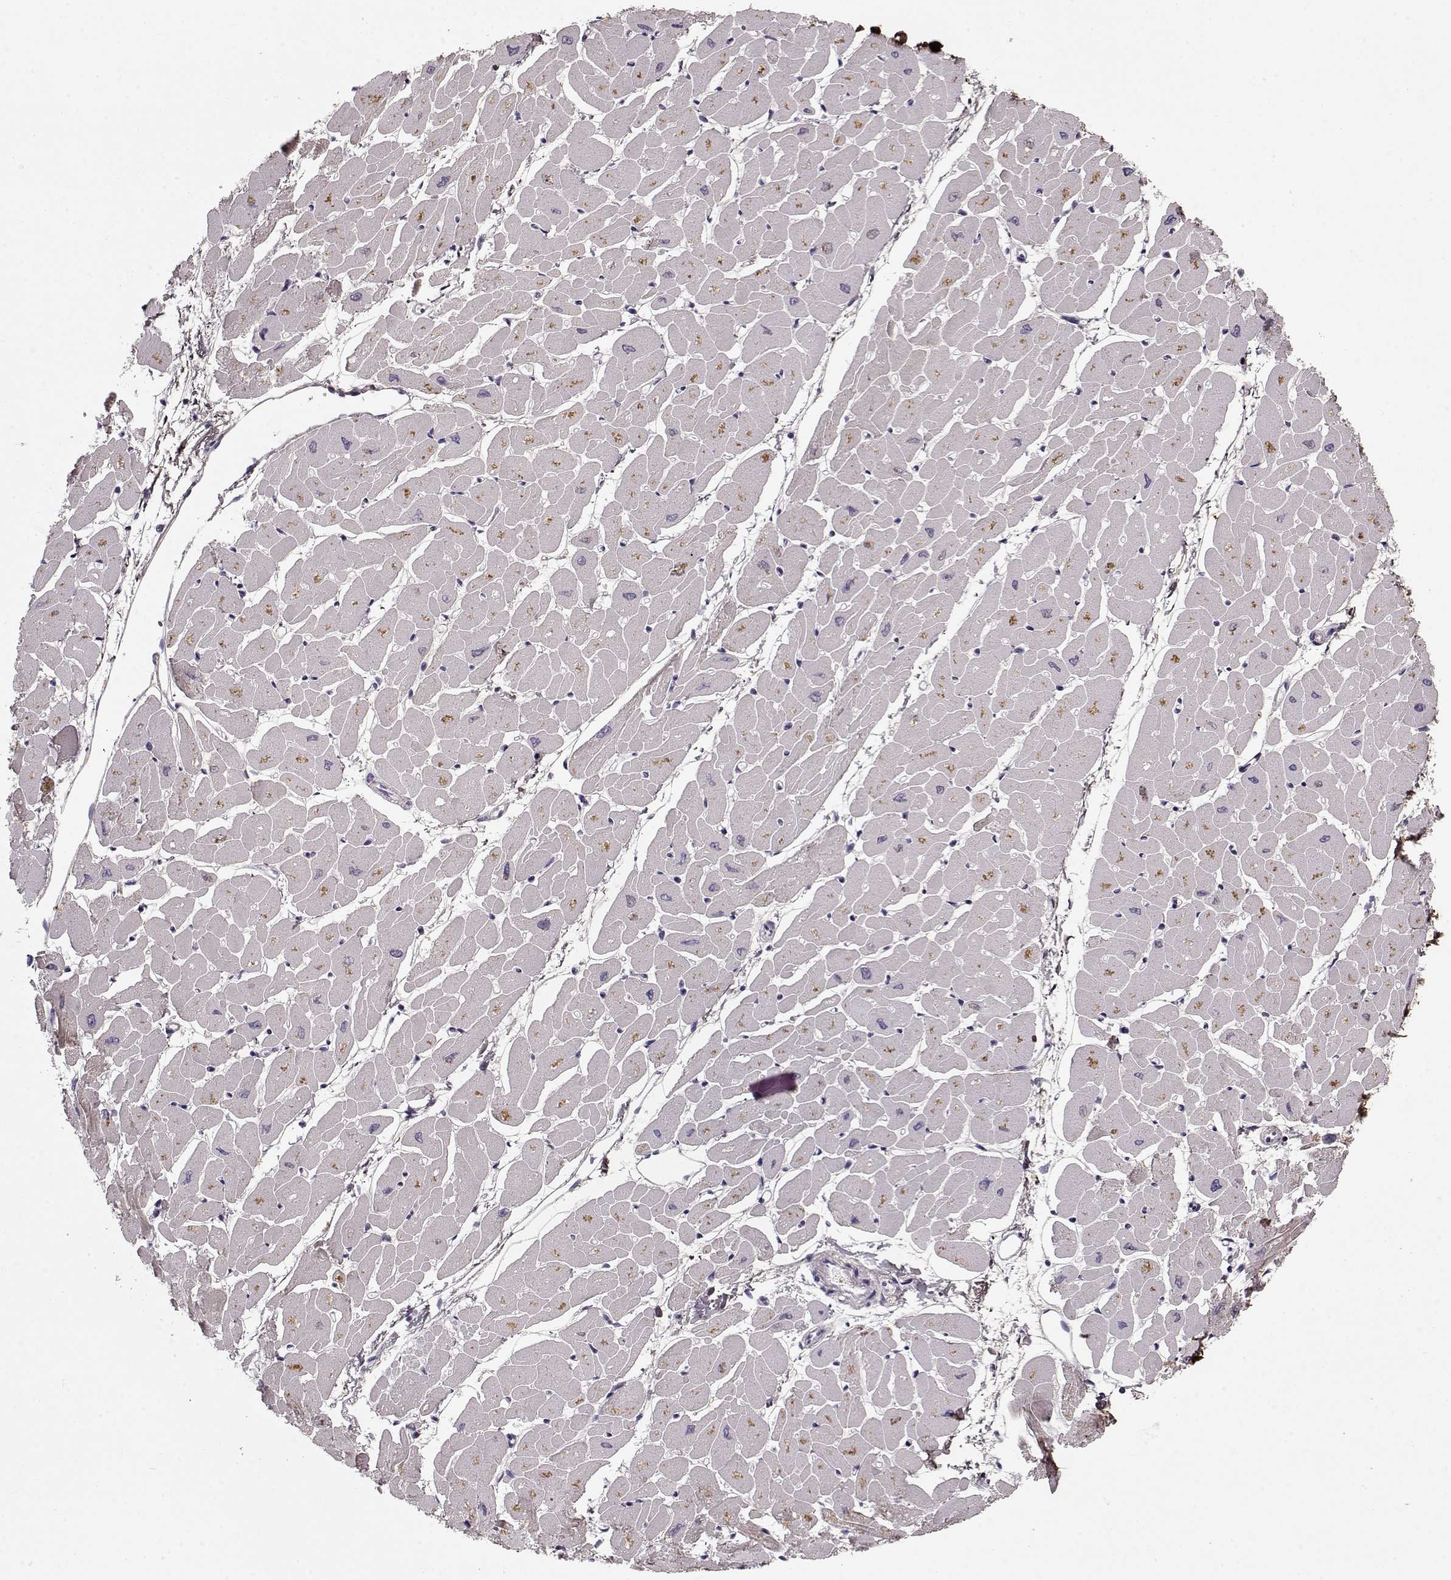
{"staining": {"intensity": "negative", "quantity": "none", "location": "none"}, "tissue": "heart muscle", "cell_type": "Cardiomyocytes", "image_type": "normal", "snomed": [{"axis": "morphology", "description": "Normal tissue, NOS"}, {"axis": "topography", "description": "Heart"}], "caption": "This is an immunohistochemistry image of normal heart muscle. There is no expression in cardiomyocytes.", "gene": "LUM", "patient": {"sex": "male", "age": 57}}